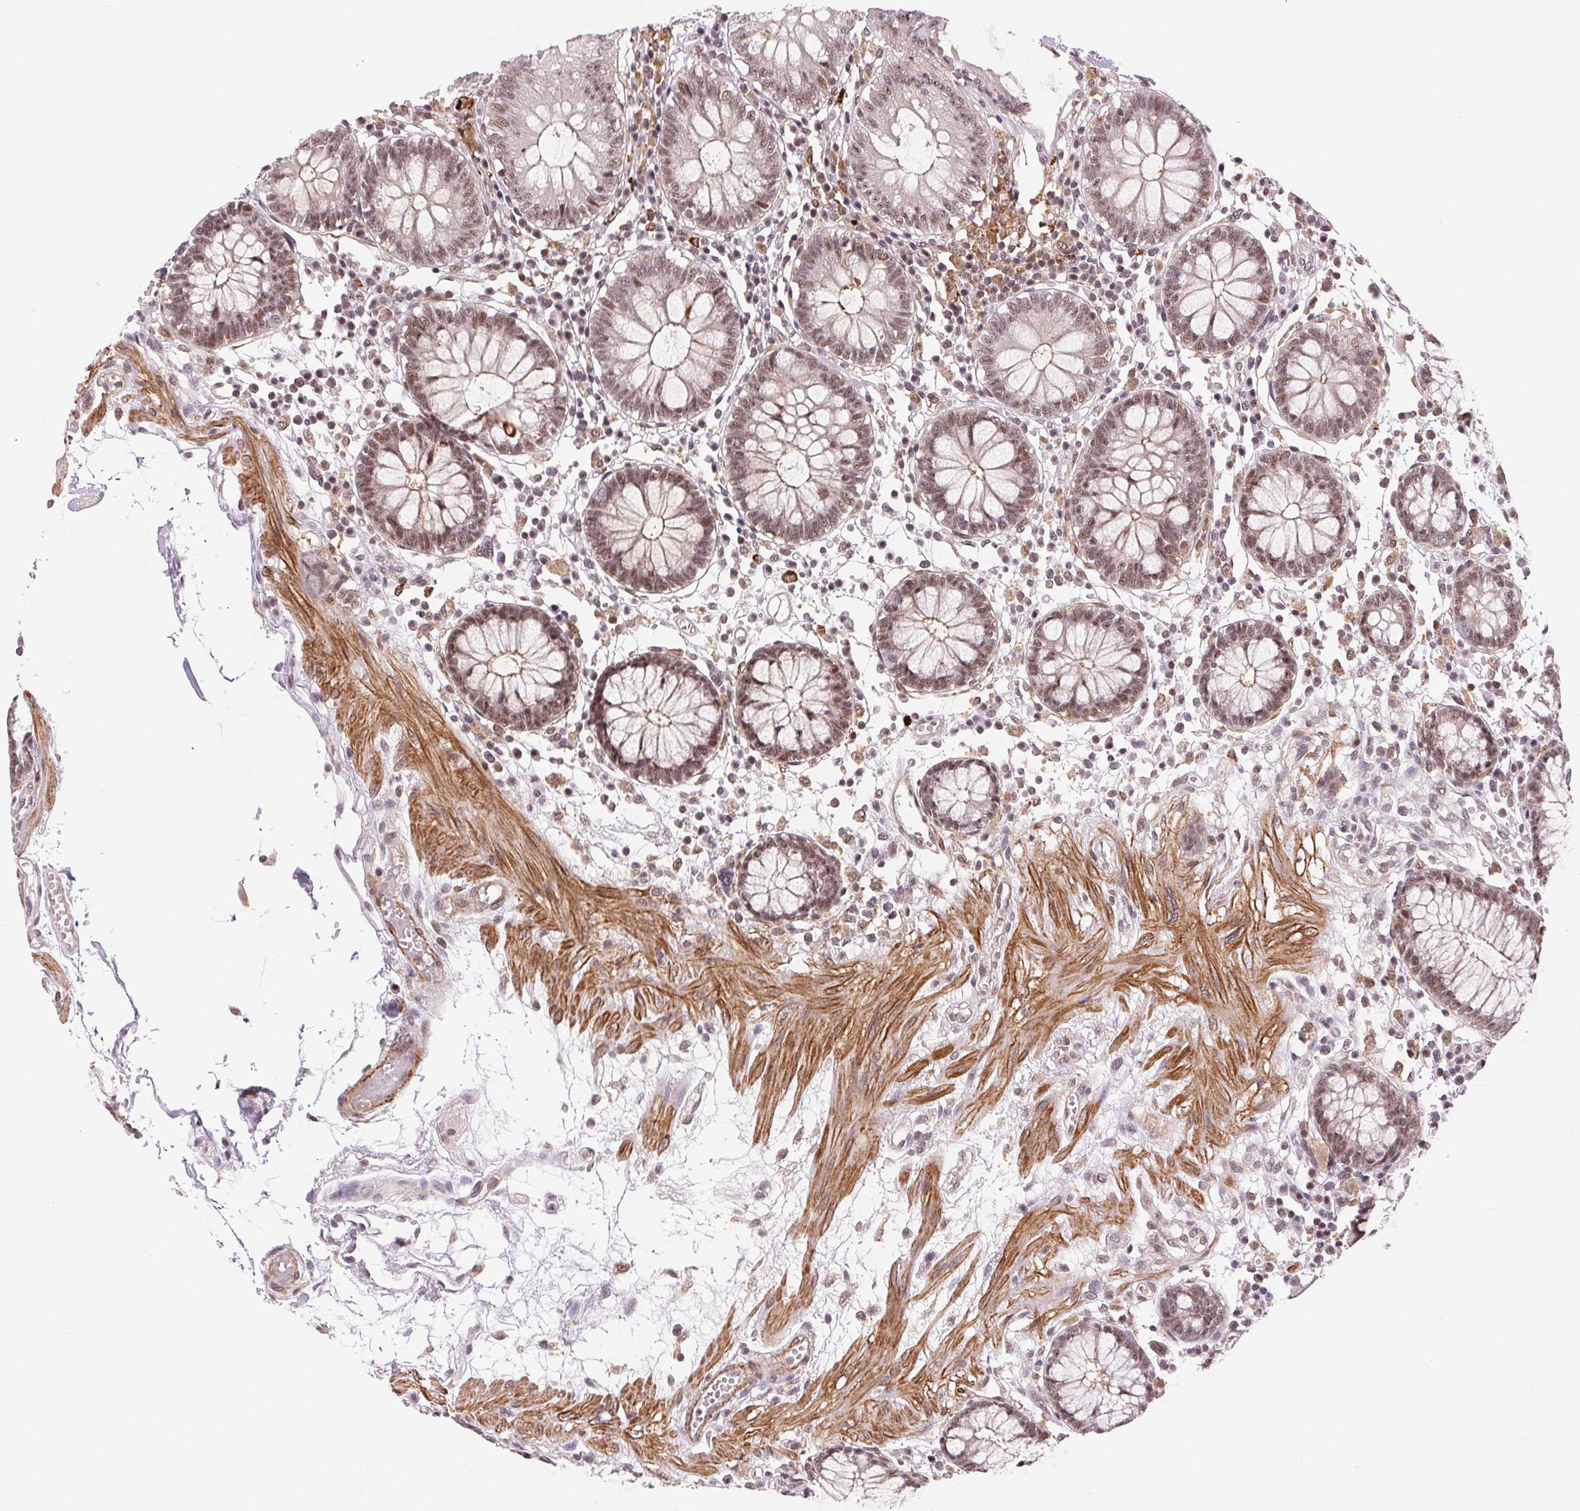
{"staining": {"intensity": "moderate", "quantity": "<25%", "location": "cytoplasmic/membranous"}, "tissue": "colon", "cell_type": "Endothelial cells", "image_type": "normal", "snomed": [{"axis": "morphology", "description": "Normal tissue, NOS"}, {"axis": "morphology", "description": "Adenocarcinoma, NOS"}, {"axis": "topography", "description": "Colon"}], "caption": "A low amount of moderate cytoplasmic/membranous expression is seen in about <25% of endothelial cells in normal colon. The staining was performed using DAB (3,3'-diaminobenzidine), with brown indicating positive protein expression. Nuclei are stained blue with hematoxylin.", "gene": "HNRNPDL", "patient": {"sex": "male", "age": 83}}